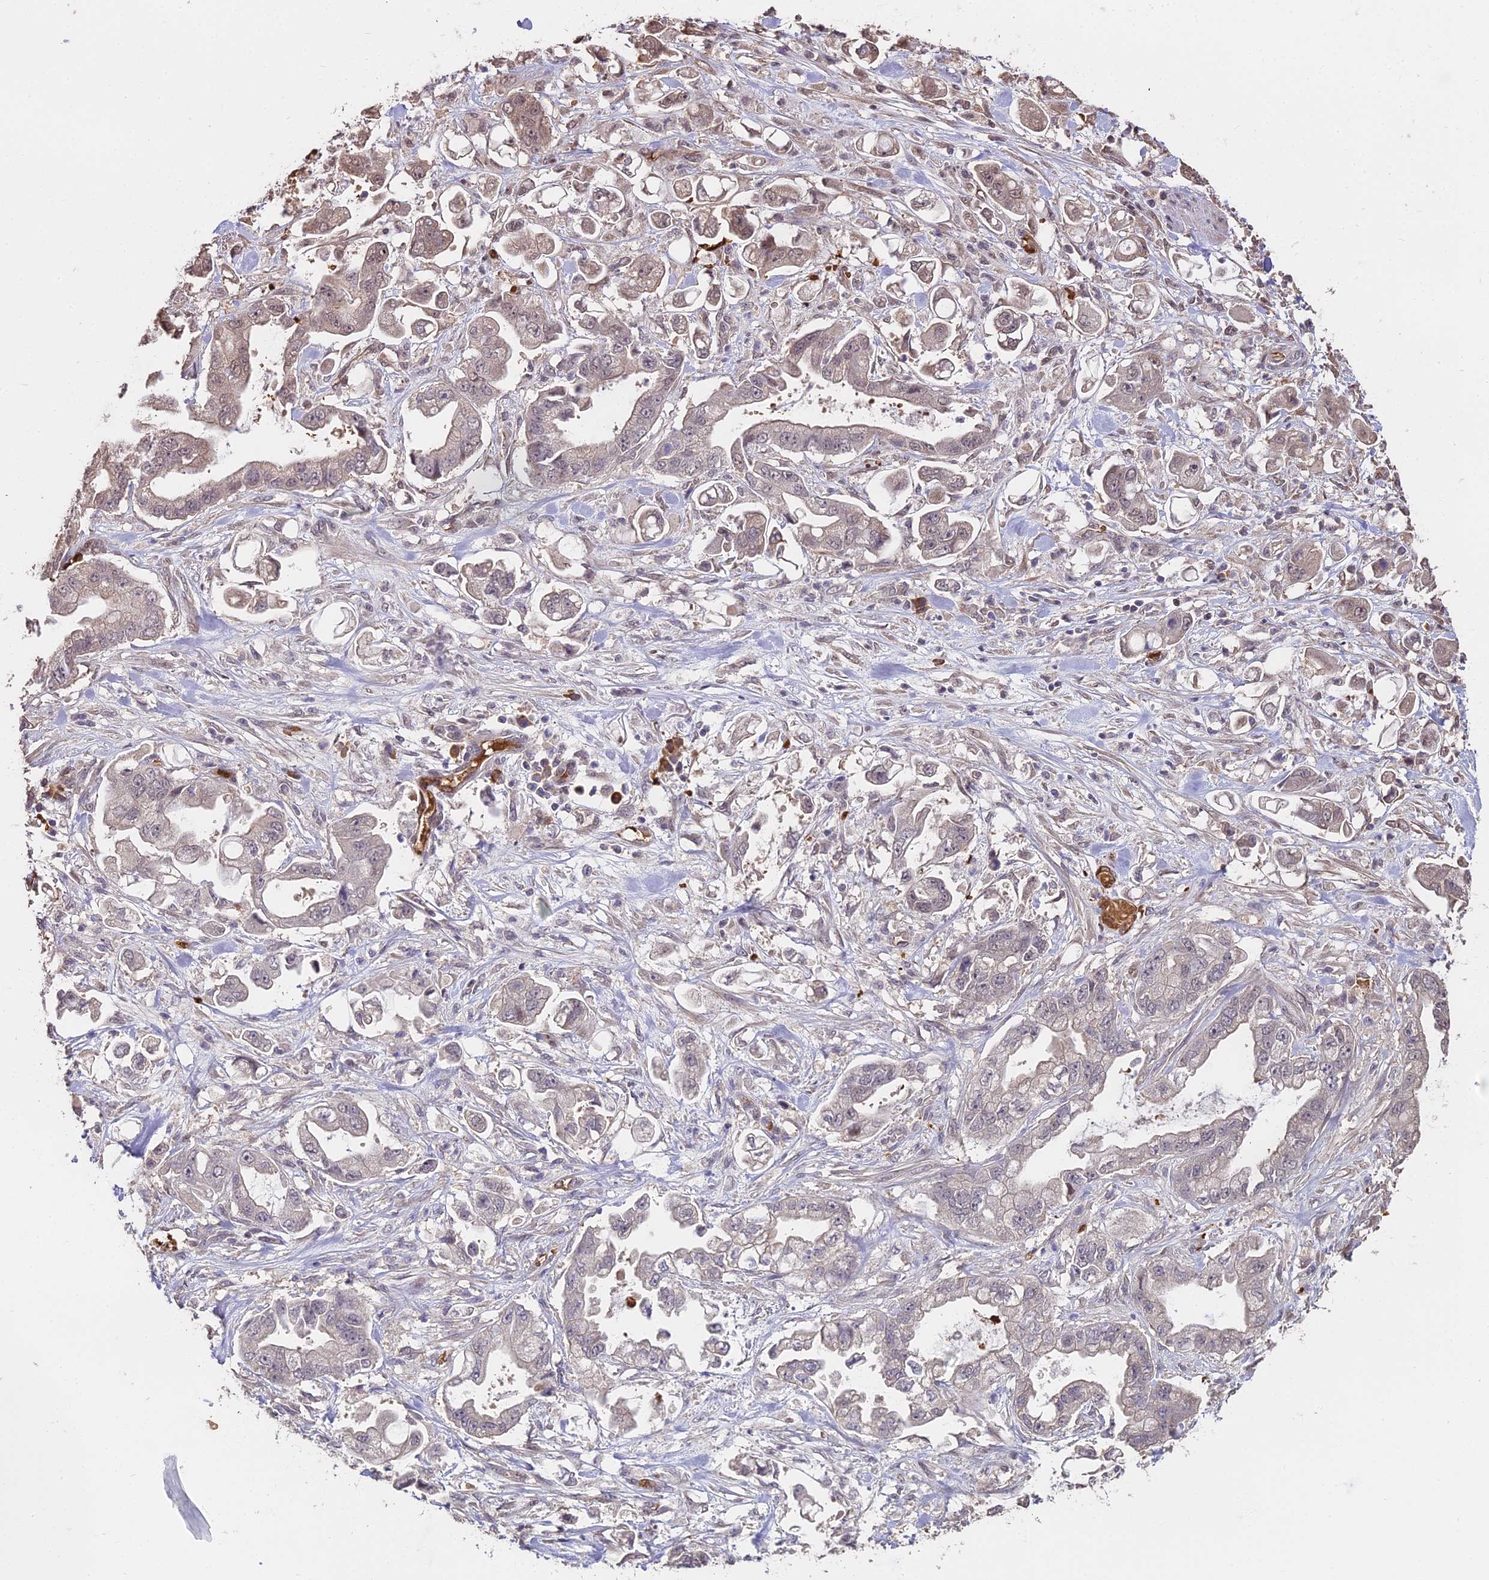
{"staining": {"intensity": "weak", "quantity": "25%-75%", "location": "cytoplasmic/membranous,nuclear"}, "tissue": "stomach cancer", "cell_type": "Tumor cells", "image_type": "cancer", "snomed": [{"axis": "morphology", "description": "Adenocarcinoma, NOS"}, {"axis": "topography", "description": "Stomach"}], "caption": "Immunohistochemistry (IHC) histopathology image of neoplastic tissue: human adenocarcinoma (stomach) stained using immunohistochemistry (IHC) demonstrates low levels of weak protein expression localized specifically in the cytoplasmic/membranous and nuclear of tumor cells, appearing as a cytoplasmic/membranous and nuclear brown color.", "gene": "ZDBF2", "patient": {"sex": "male", "age": 62}}